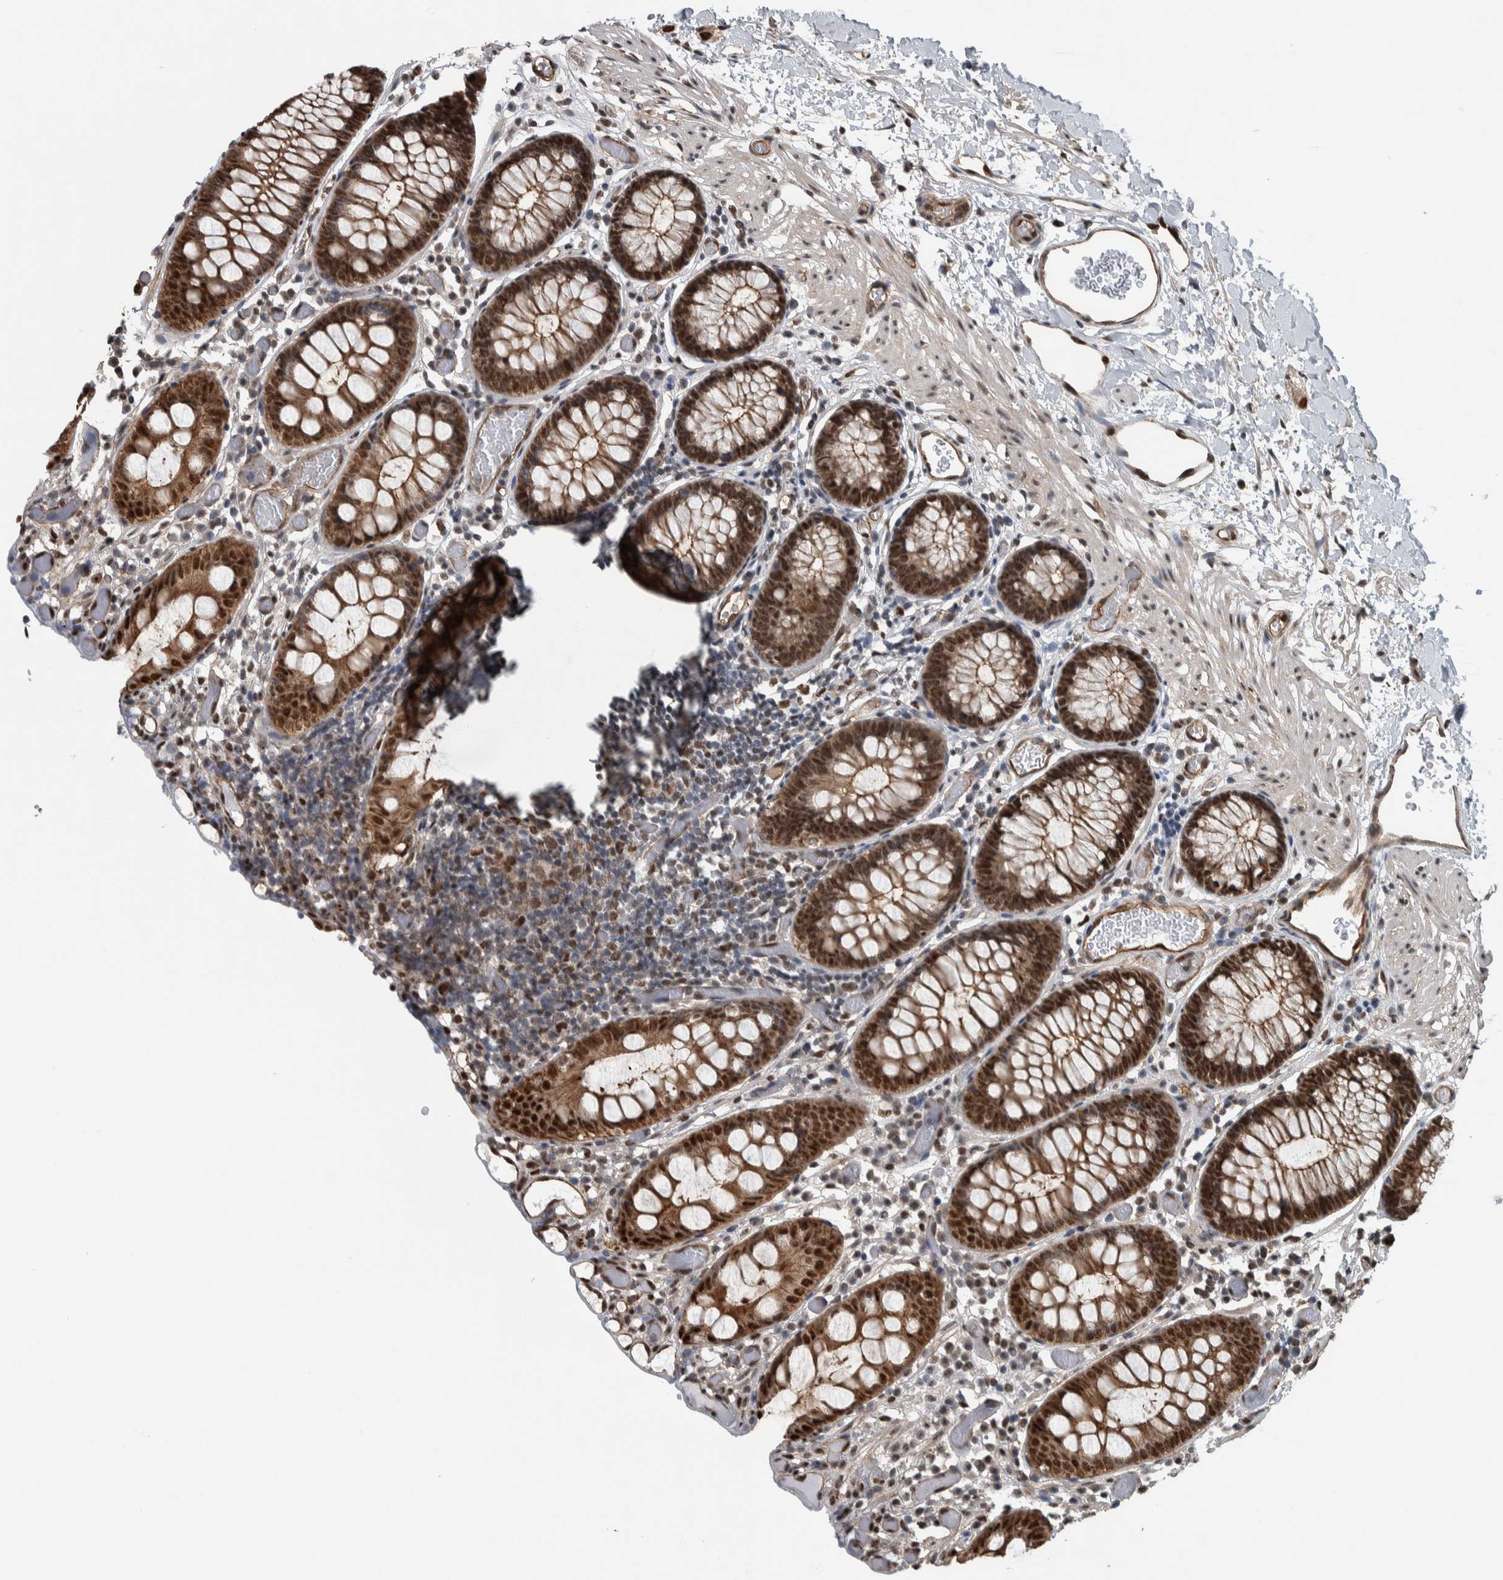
{"staining": {"intensity": "strong", "quantity": ">75%", "location": "nuclear"}, "tissue": "colon", "cell_type": "Endothelial cells", "image_type": "normal", "snomed": [{"axis": "morphology", "description": "Normal tissue, NOS"}, {"axis": "topography", "description": "Colon"}], "caption": "High-magnification brightfield microscopy of benign colon stained with DAB (brown) and counterstained with hematoxylin (blue). endothelial cells exhibit strong nuclear positivity is appreciated in about>75% of cells. (Brightfield microscopy of DAB IHC at high magnification).", "gene": "FAM135B", "patient": {"sex": "male", "age": 14}}